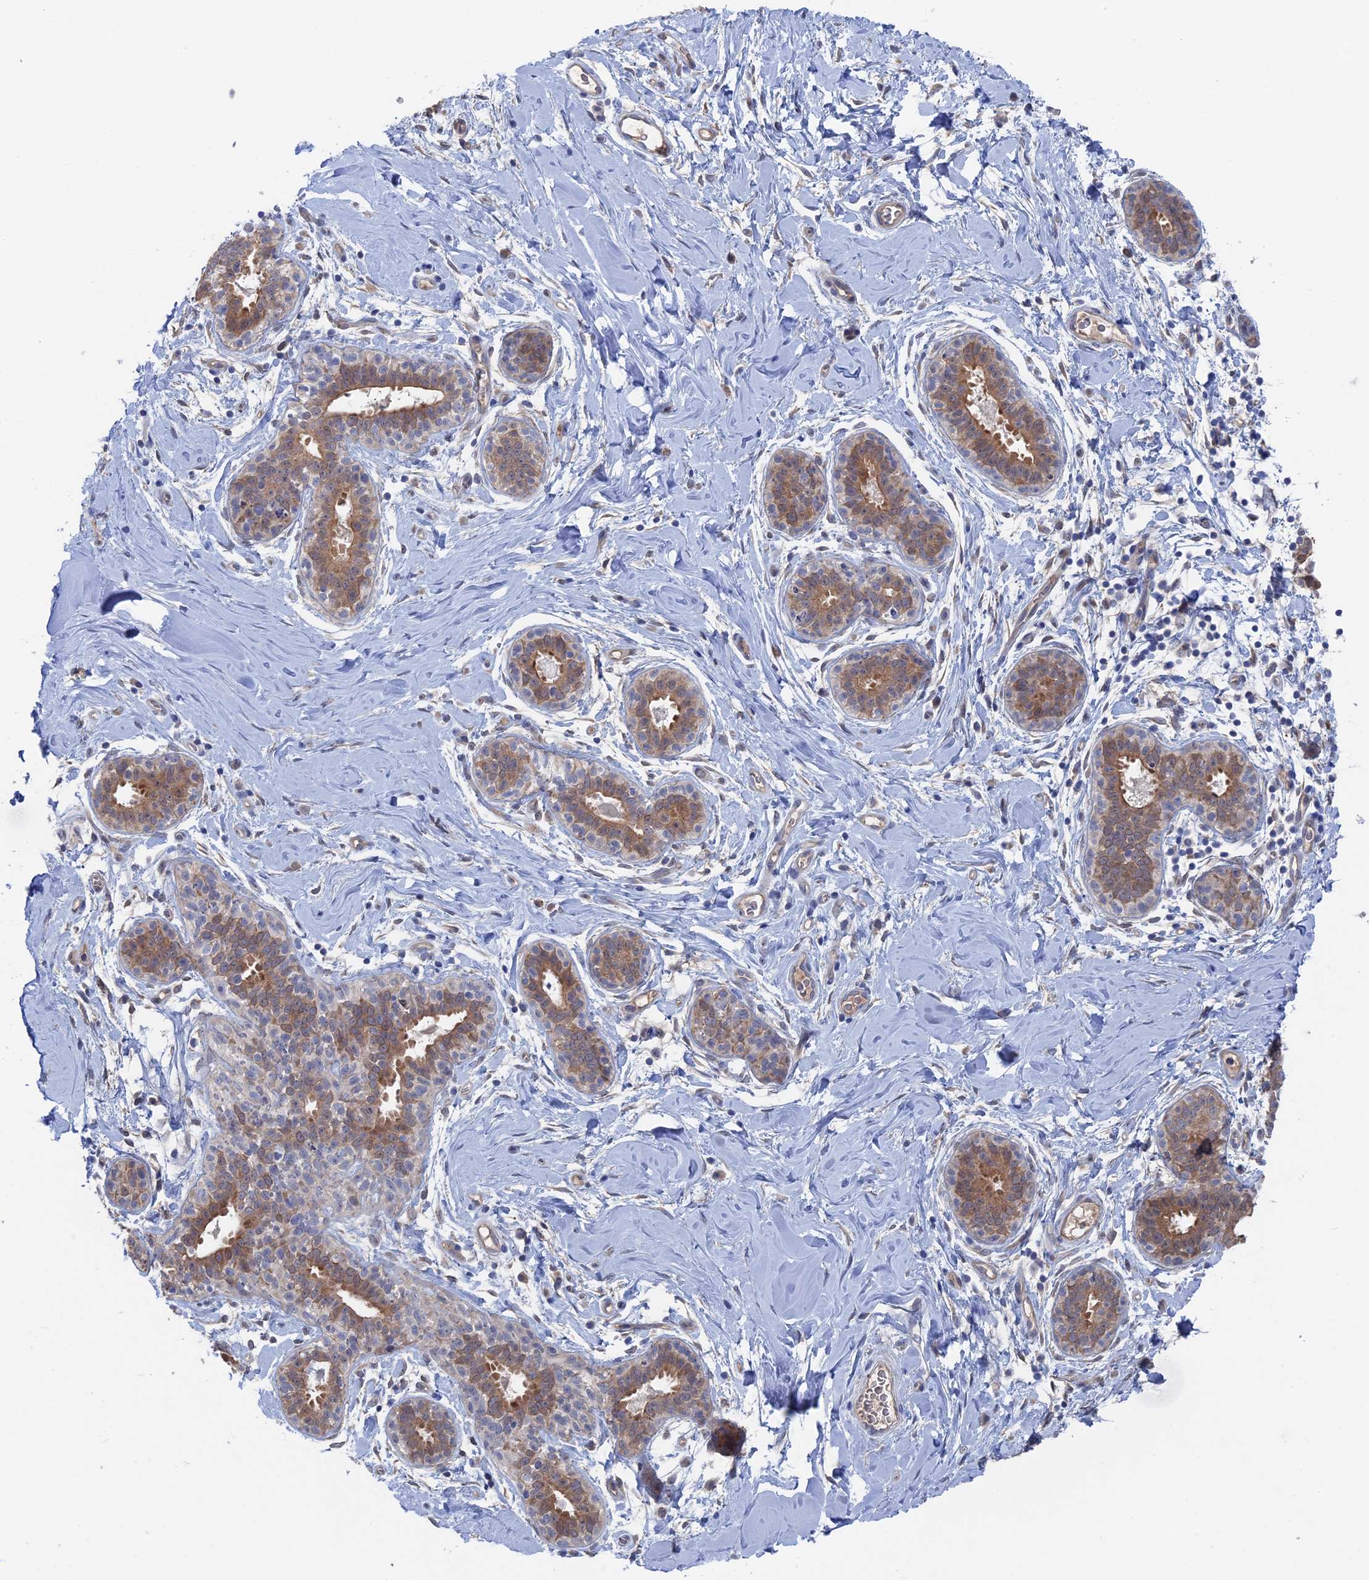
{"staining": {"intensity": "negative", "quantity": "none", "location": "none"}, "tissue": "adipose tissue", "cell_type": "Adipocytes", "image_type": "normal", "snomed": [{"axis": "morphology", "description": "Normal tissue, NOS"}, {"axis": "topography", "description": "Breast"}], "caption": "Protein analysis of normal adipose tissue shows no significant staining in adipocytes.", "gene": "IRGQ", "patient": {"sex": "female", "age": 26}}